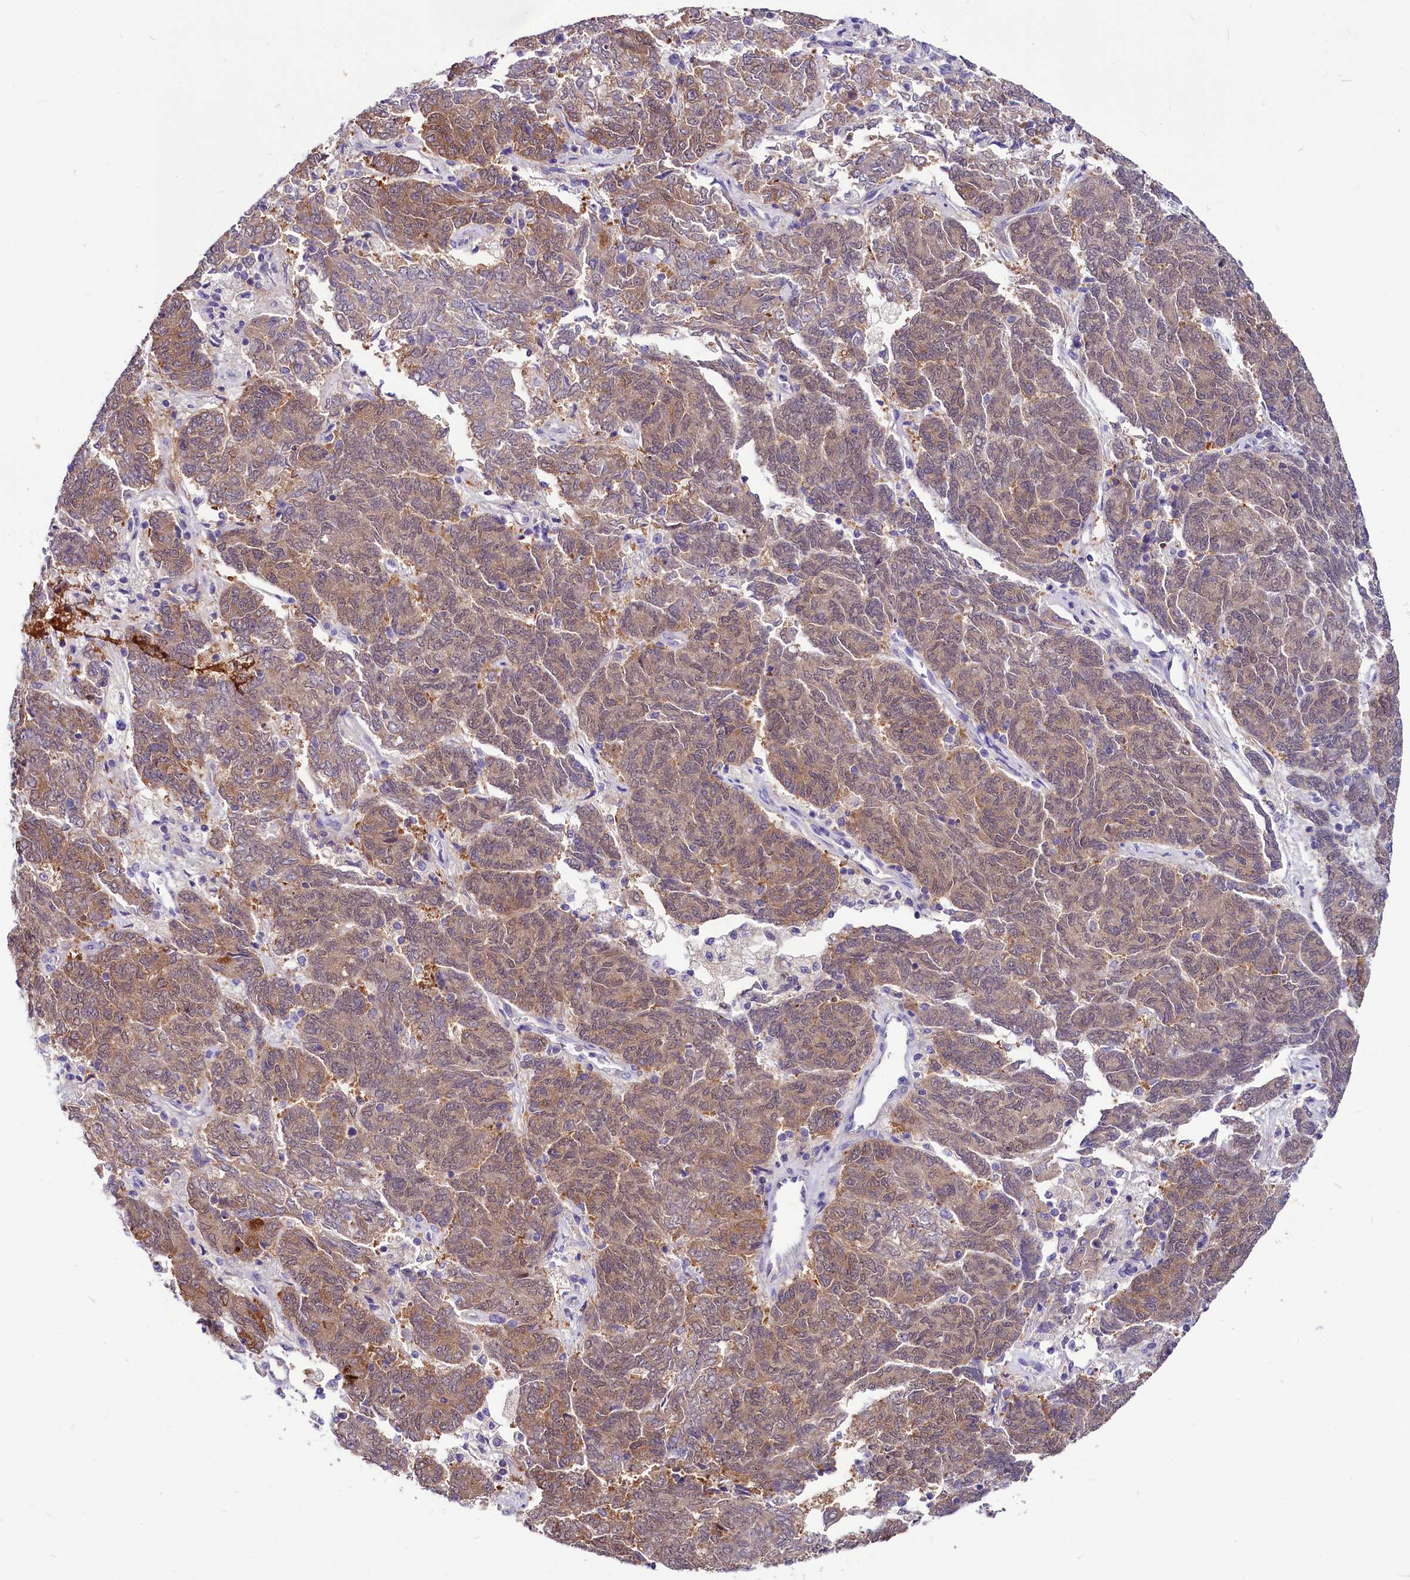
{"staining": {"intensity": "moderate", "quantity": ">75%", "location": "cytoplasmic/membranous"}, "tissue": "endometrial cancer", "cell_type": "Tumor cells", "image_type": "cancer", "snomed": [{"axis": "morphology", "description": "Adenocarcinoma, NOS"}, {"axis": "topography", "description": "Endometrium"}], "caption": "Adenocarcinoma (endometrial) stained for a protein (brown) reveals moderate cytoplasmic/membranous positive expression in about >75% of tumor cells.", "gene": "ABHD5", "patient": {"sex": "female", "age": 80}}